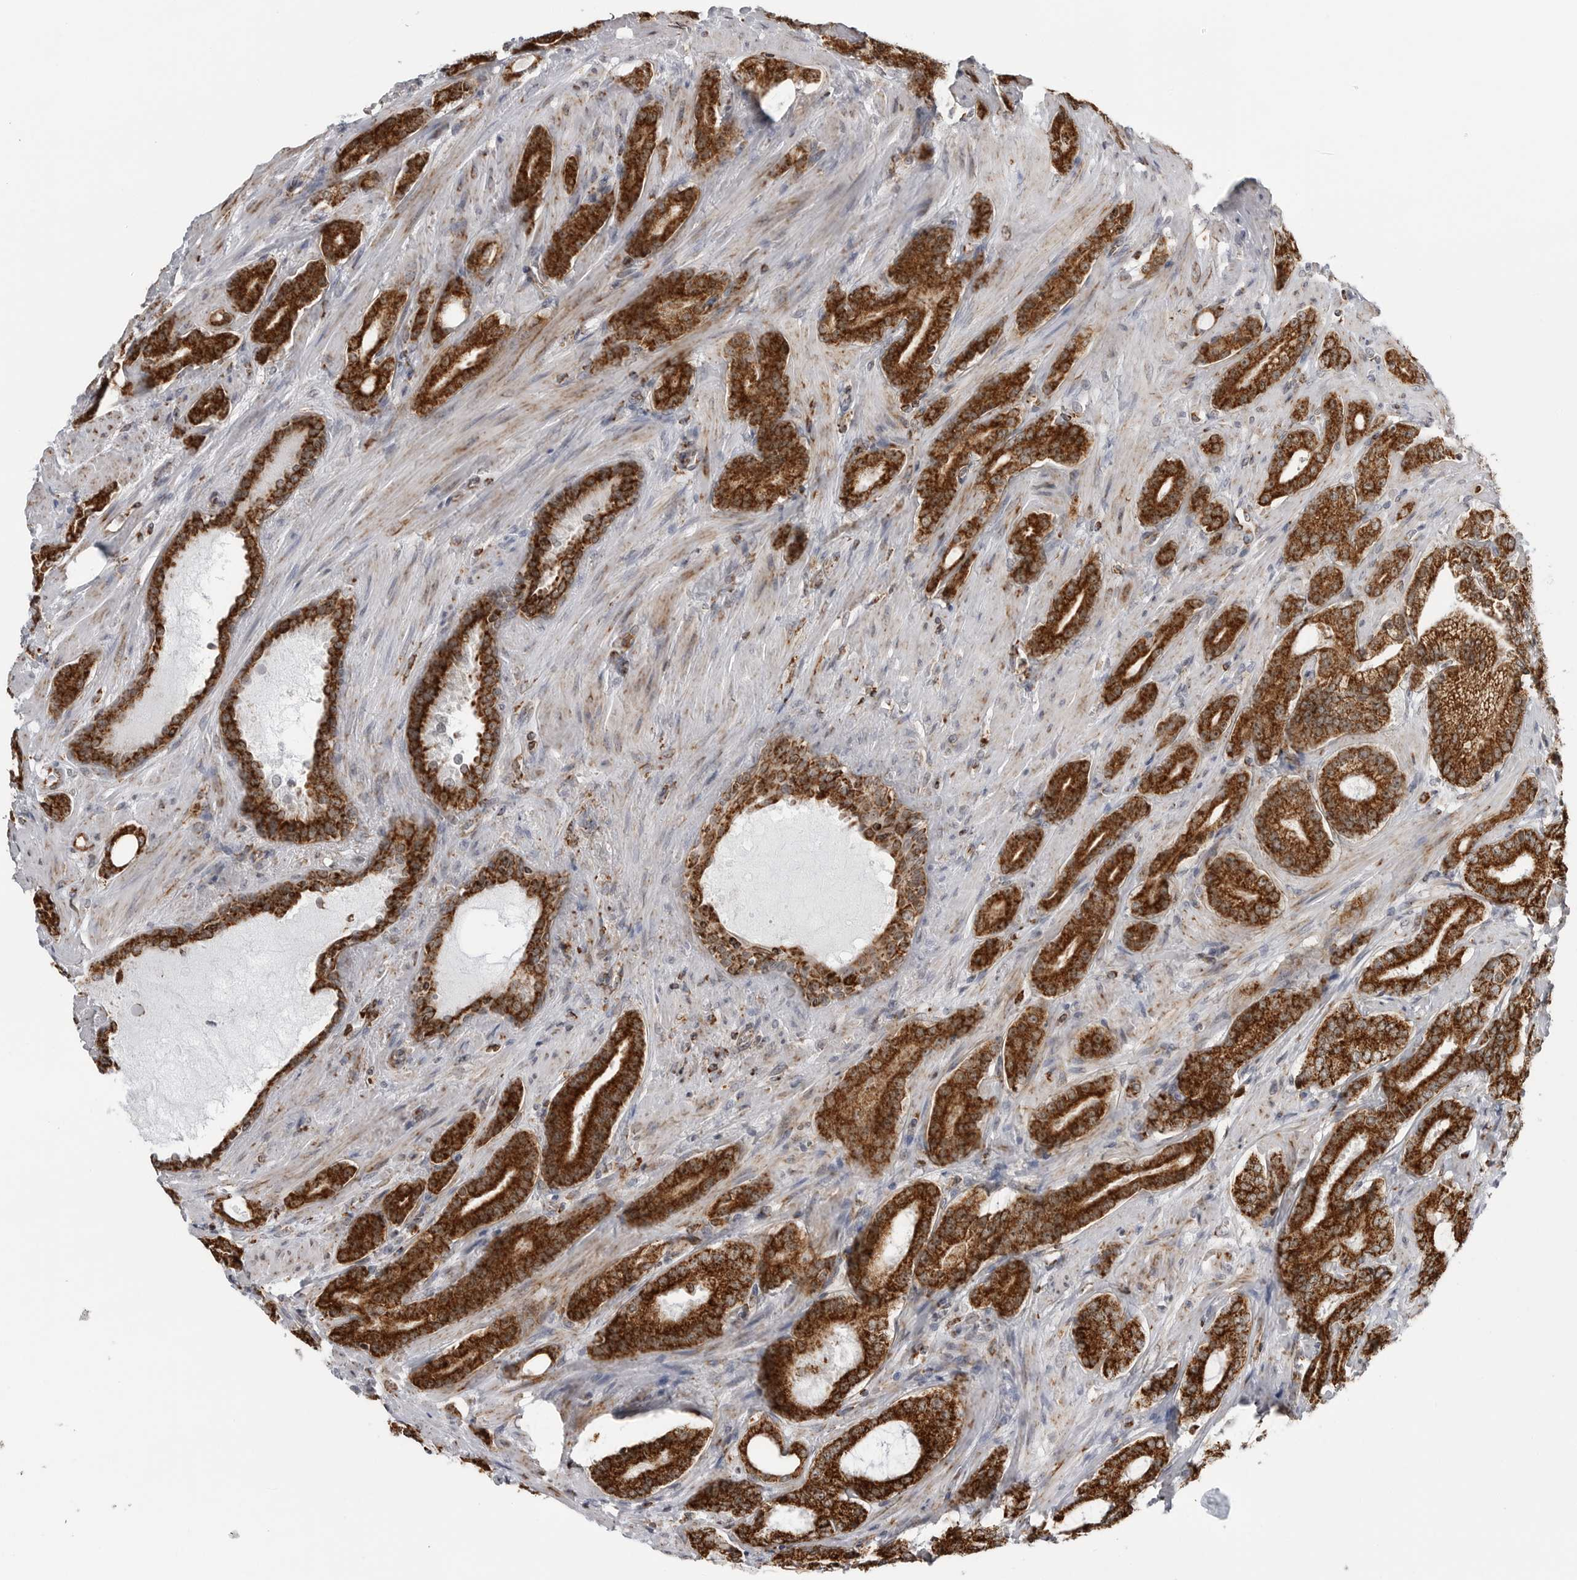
{"staining": {"intensity": "strong", "quantity": ">75%", "location": "cytoplasmic/membranous"}, "tissue": "prostate cancer", "cell_type": "Tumor cells", "image_type": "cancer", "snomed": [{"axis": "morphology", "description": "Adenocarcinoma, High grade"}, {"axis": "topography", "description": "Prostate"}], "caption": "Immunohistochemistry (DAB (3,3'-diaminobenzidine)) staining of human prostate cancer (high-grade adenocarcinoma) demonstrates strong cytoplasmic/membranous protein staining in approximately >75% of tumor cells.", "gene": "COX5A", "patient": {"sex": "male", "age": 73}}